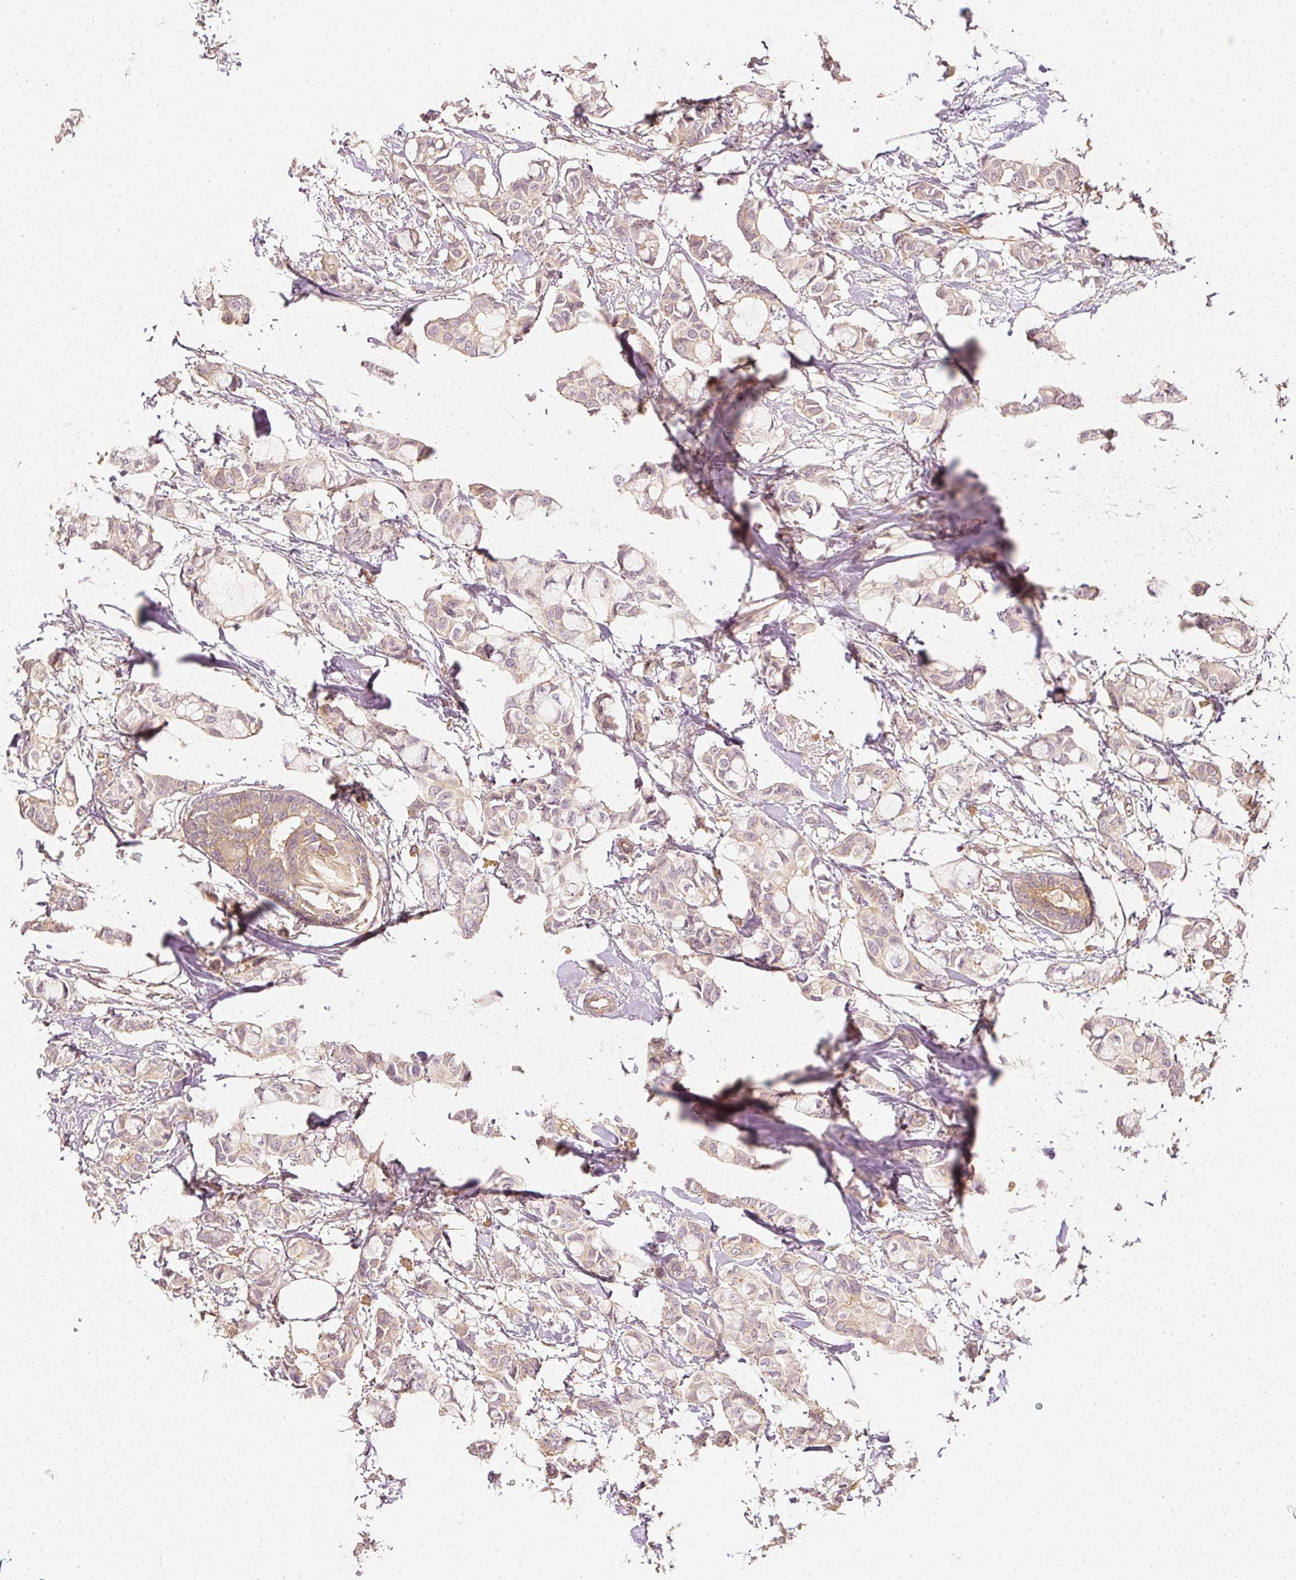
{"staining": {"intensity": "moderate", "quantity": "25%-75%", "location": "cytoplasmic/membranous"}, "tissue": "breast cancer", "cell_type": "Tumor cells", "image_type": "cancer", "snomed": [{"axis": "morphology", "description": "Duct carcinoma"}, {"axis": "topography", "description": "Breast"}], "caption": "Protein analysis of breast cancer (invasive ductal carcinoma) tissue shows moderate cytoplasmic/membranous expression in about 25%-75% of tumor cells. The protein of interest is stained brown, and the nuclei are stained in blue (DAB (3,3'-diaminobenzidine) IHC with brightfield microscopy, high magnification).", "gene": "GNAQ", "patient": {"sex": "female", "age": 73}}